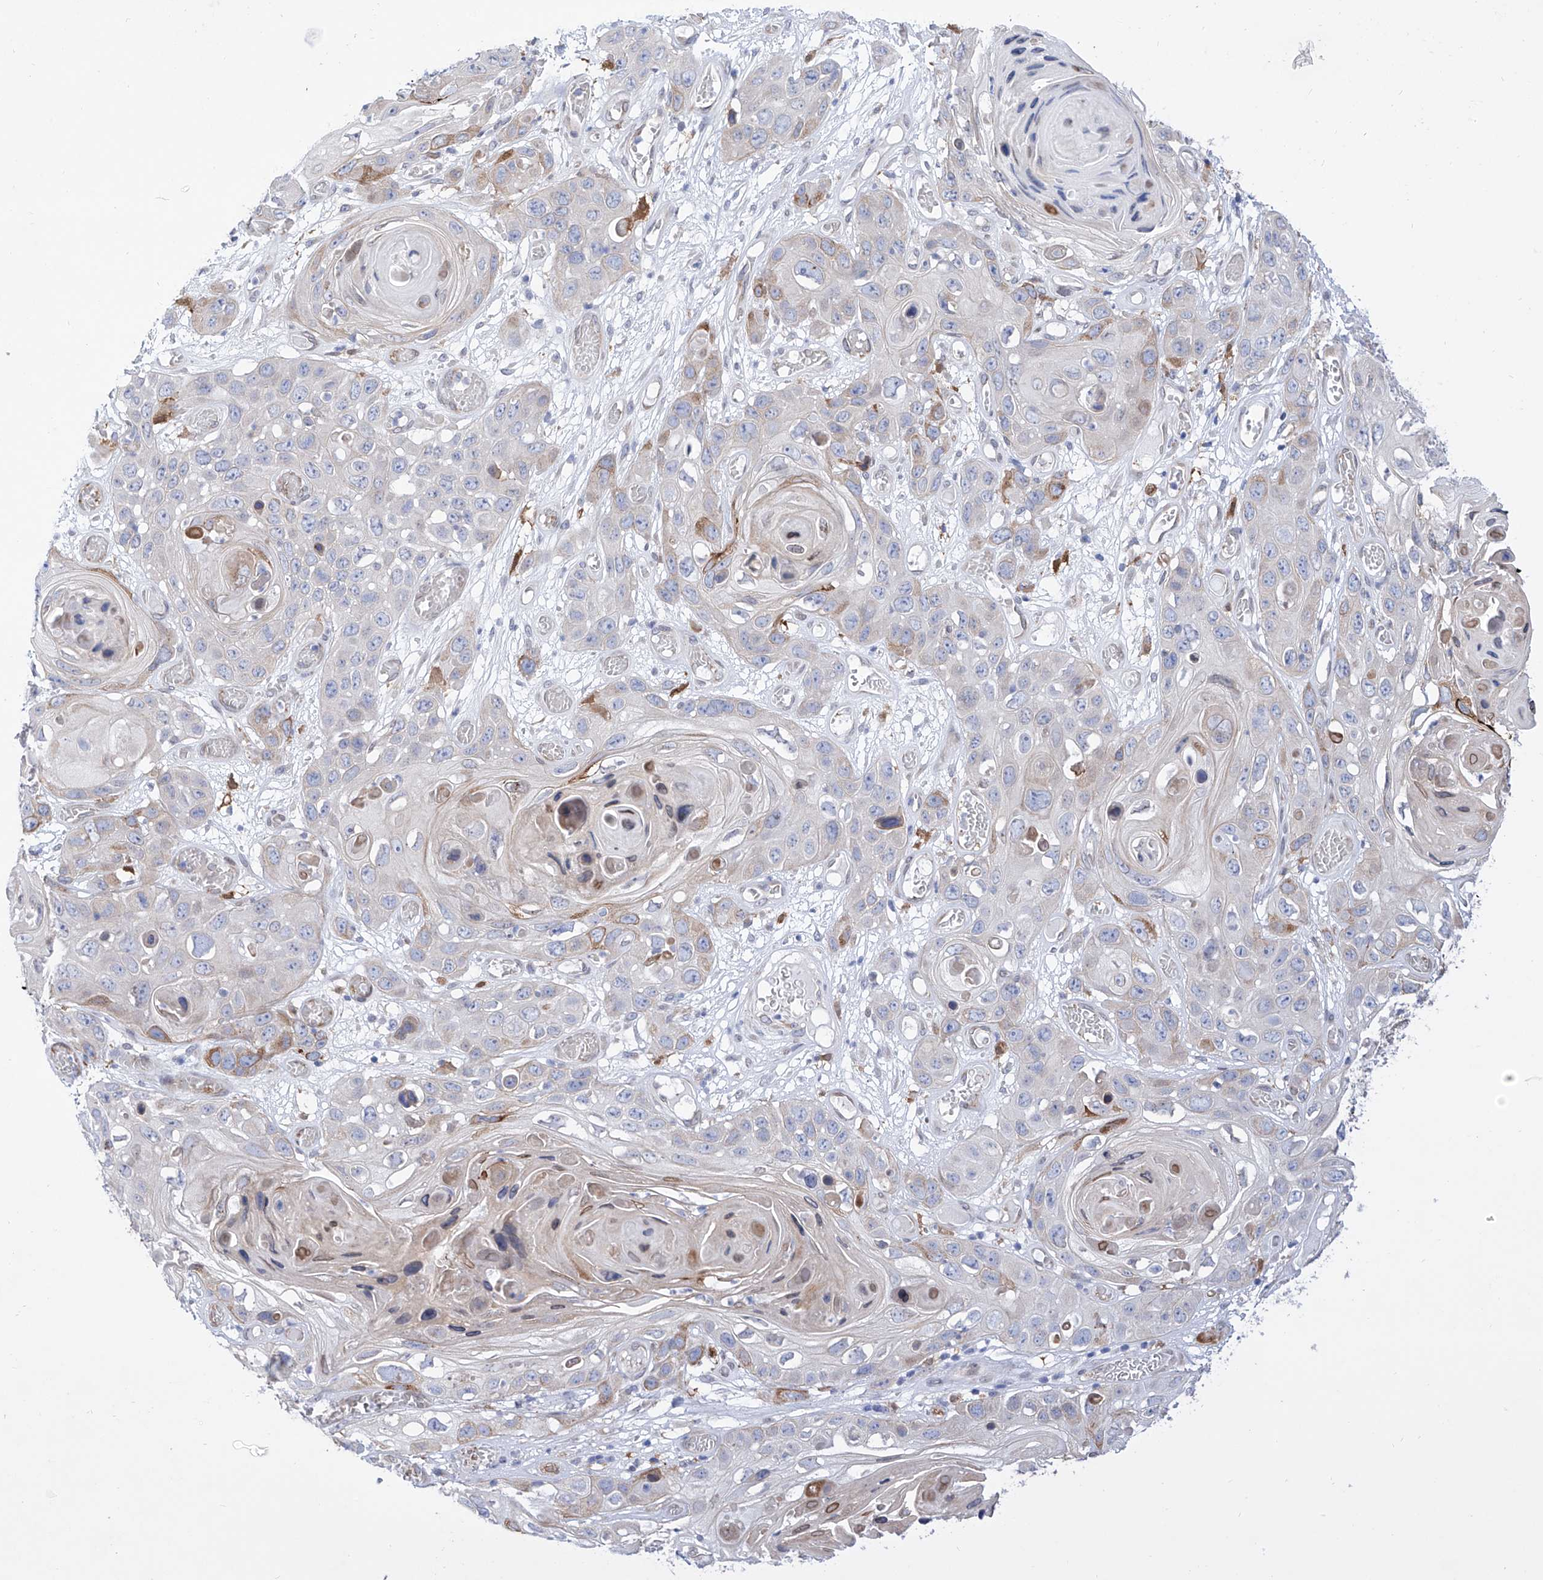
{"staining": {"intensity": "weak", "quantity": "<25%", "location": "cytoplasmic/membranous"}, "tissue": "skin cancer", "cell_type": "Tumor cells", "image_type": "cancer", "snomed": [{"axis": "morphology", "description": "Squamous cell carcinoma, NOS"}, {"axis": "topography", "description": "Skin"}], "caption": "Immunohistochemical staining of skin cancer exhibits no significant staining in tumor cells.", "gene": "LCLAT1", "patient": {"sex": "male", "age": 55}}